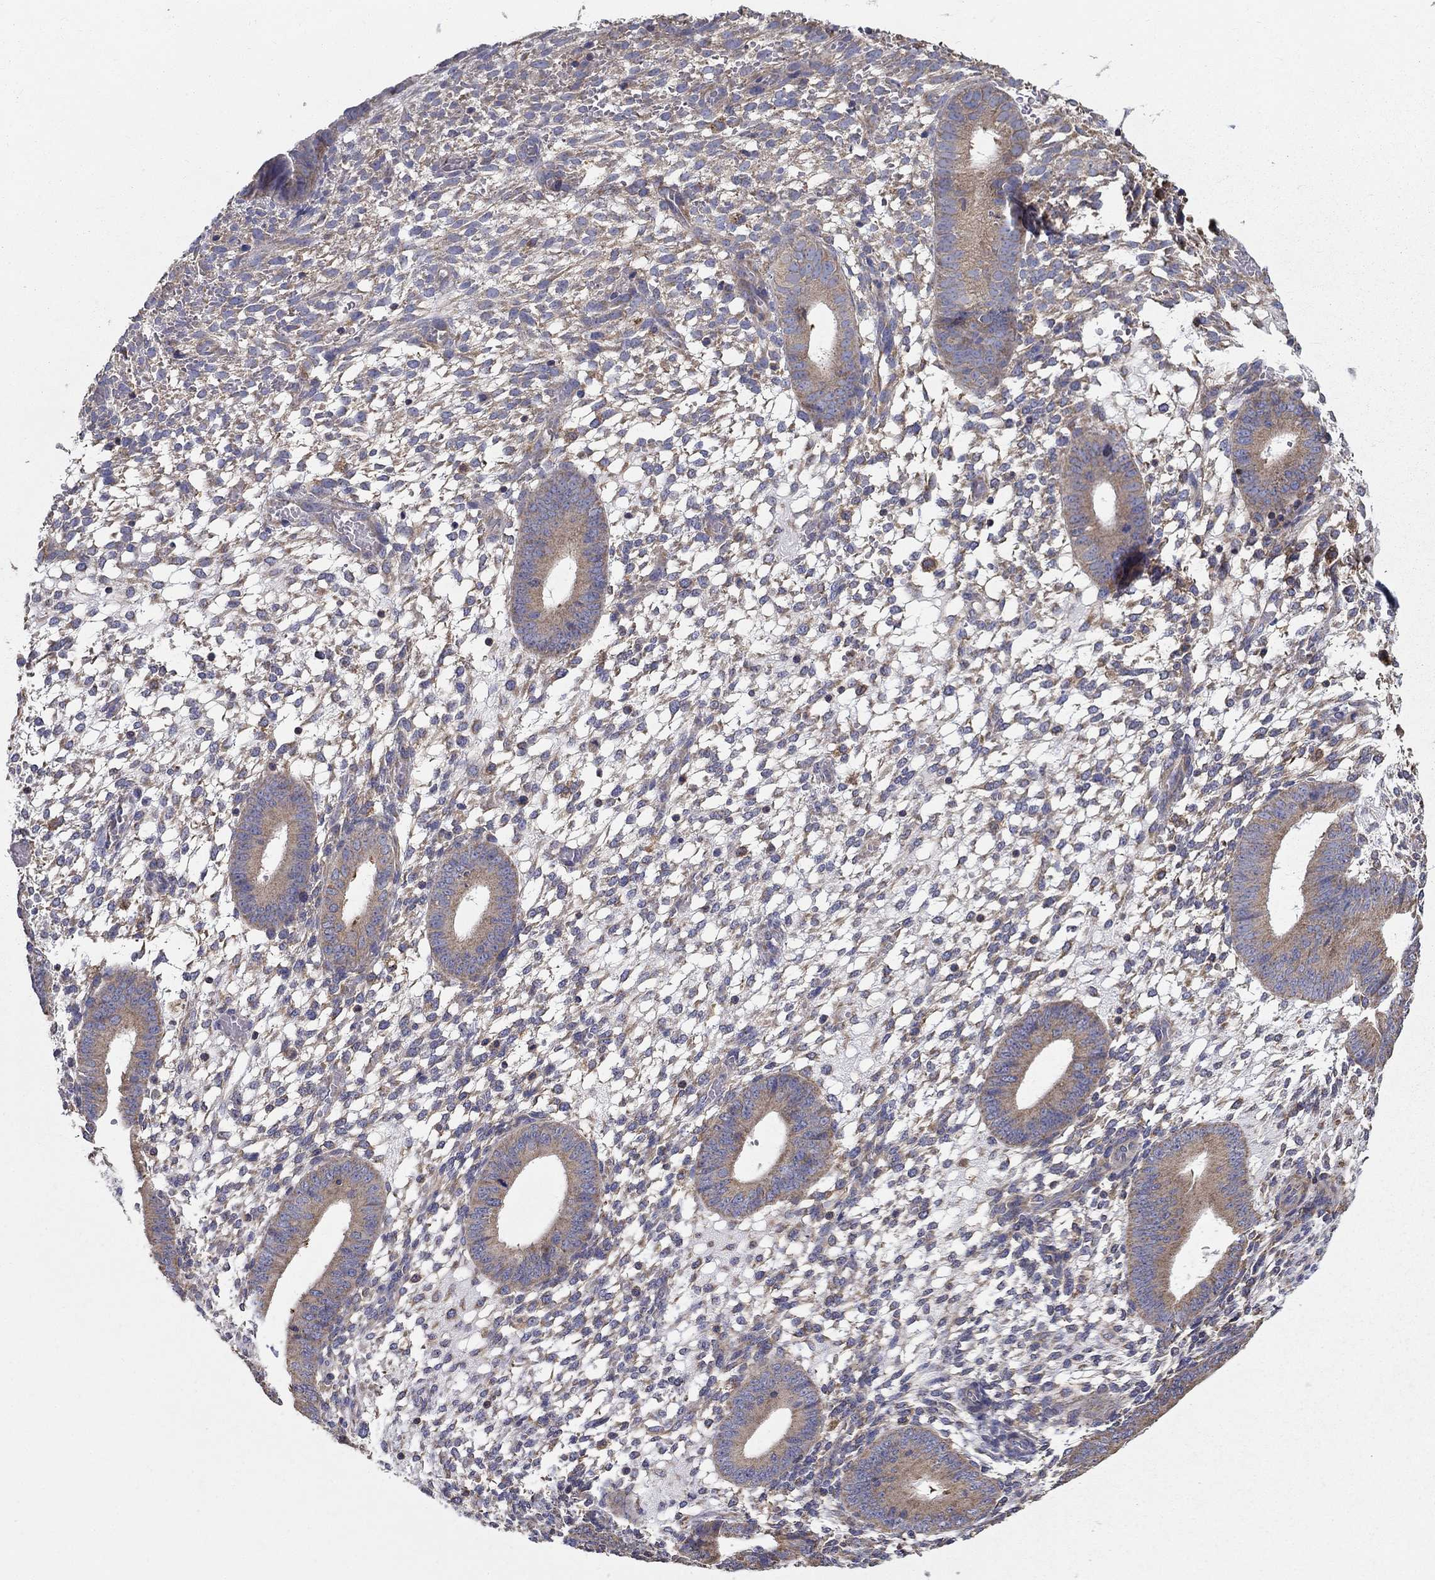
{"staining": {"intensity": "negative", "quantity": "none", "location": "none"}, "tissue": "endometrium", "cell_type": "Cells in endometrial stroma", "image_type": "normal", "snomed": [{"axis": "morphology", "description": "Normal tissue, NOS"}, {"axis": "topography", "description": "Endometrium"}], "caption": "Cells in endometrial stroma are negative for brown protein staining in benign endometrium.", "gene": "NME5", "patient": {"sex": "female", "age": 39}}